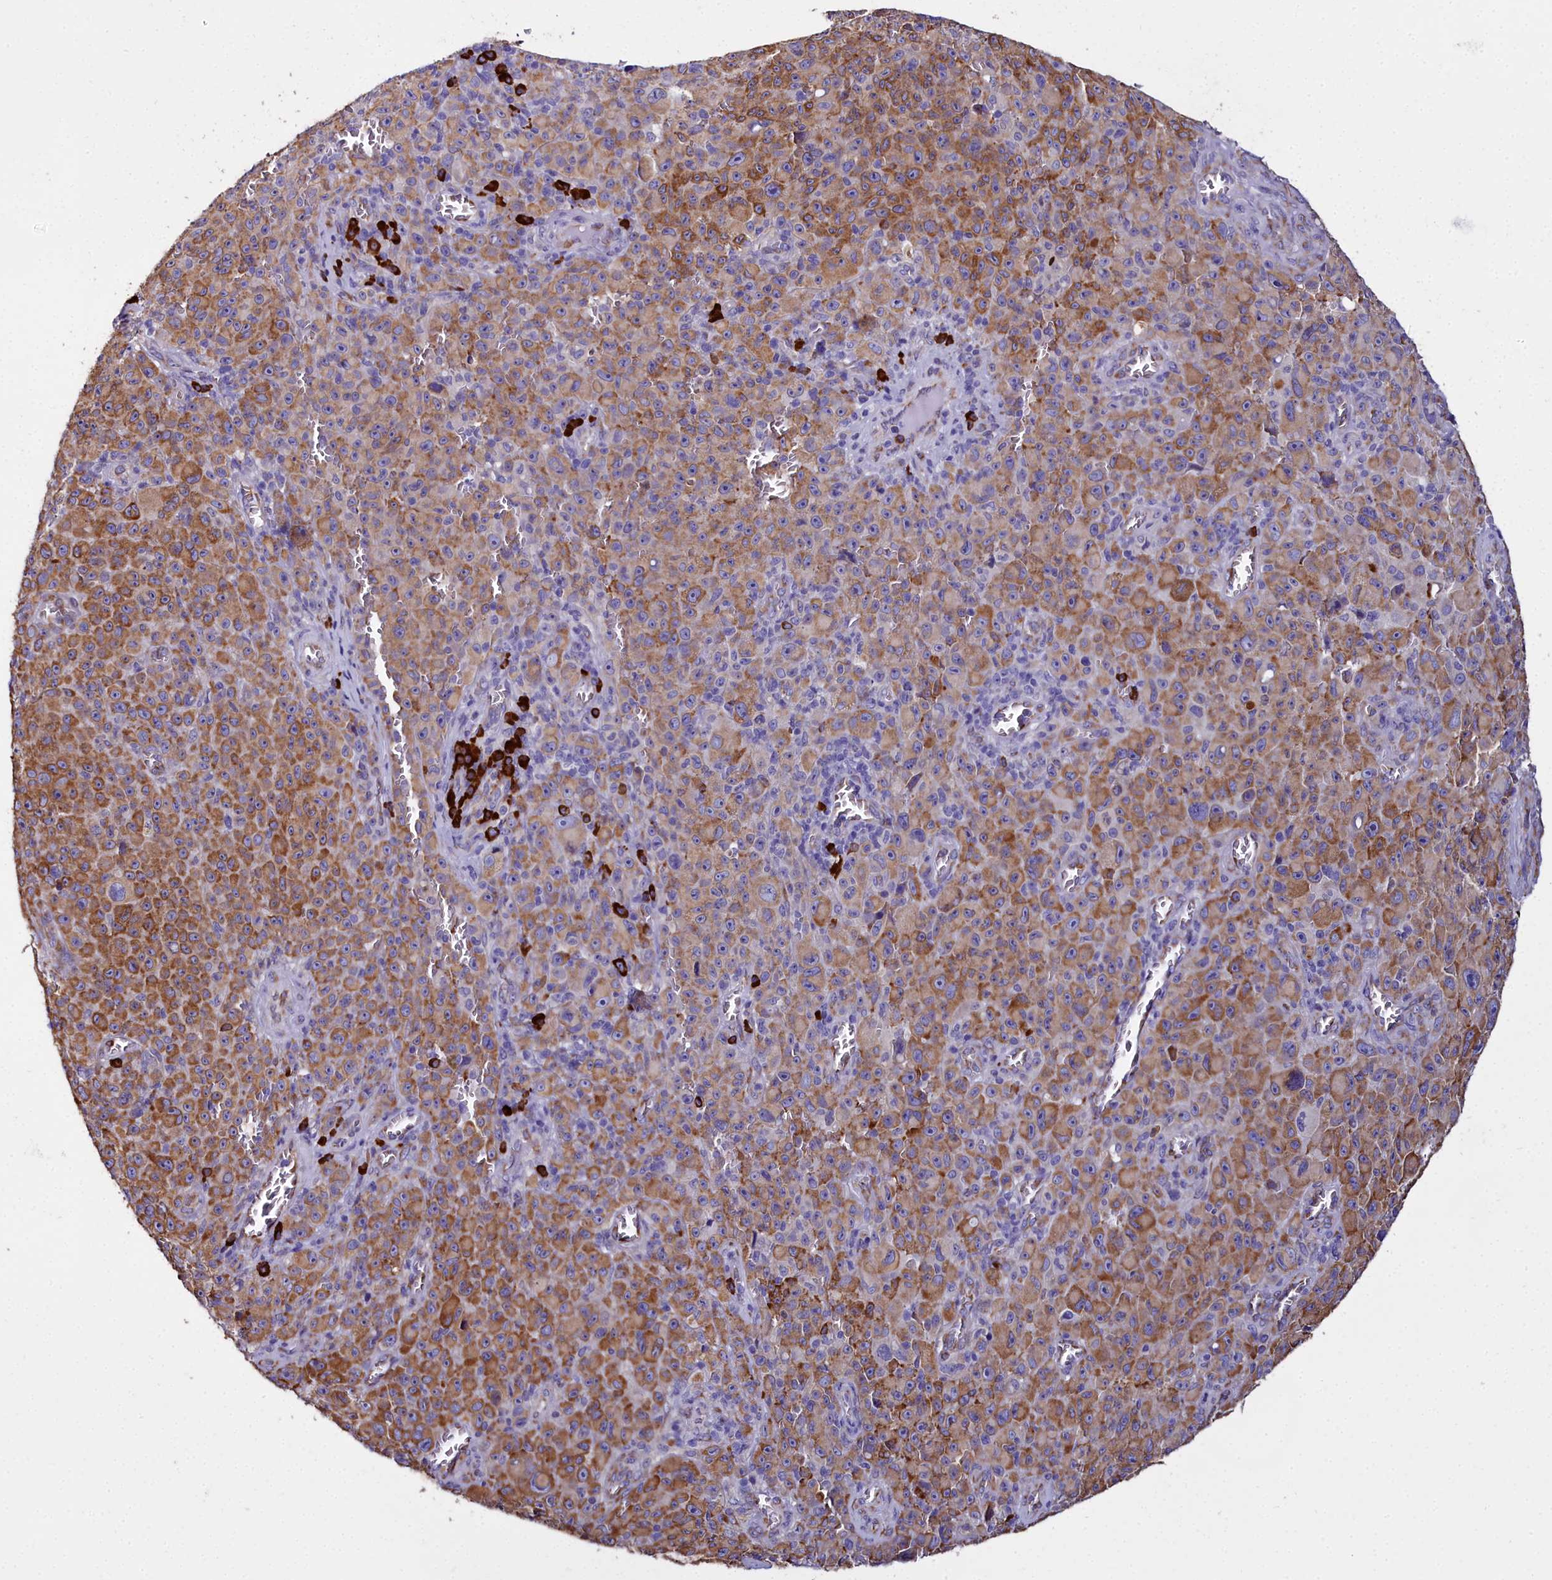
{"staining": {"intensity": "moderate", "quantity": ">75%", "location": "cytoplasmic/membranous"}, "tissue": "melanoma", "cell_type": "Tumor cells", "image_type": "cancer", "snomed": [{"axis": "morphology", "description": "Malignant melanoma, NOS"}, {"axis": "topography", "description": "Skin"}], "caption": "IHC micrograph of neoplastic tissue: melanoma stained using immunohistochemistry (IHC) displays medium levels of moderate protein expression localized specifically in the cytoplasmic/membranous of tumor cells, appearing as a cytoplasmic/membranous brown color.", "gene": "TXNDC5", "patient": {"sex": "female", "age": 82}}